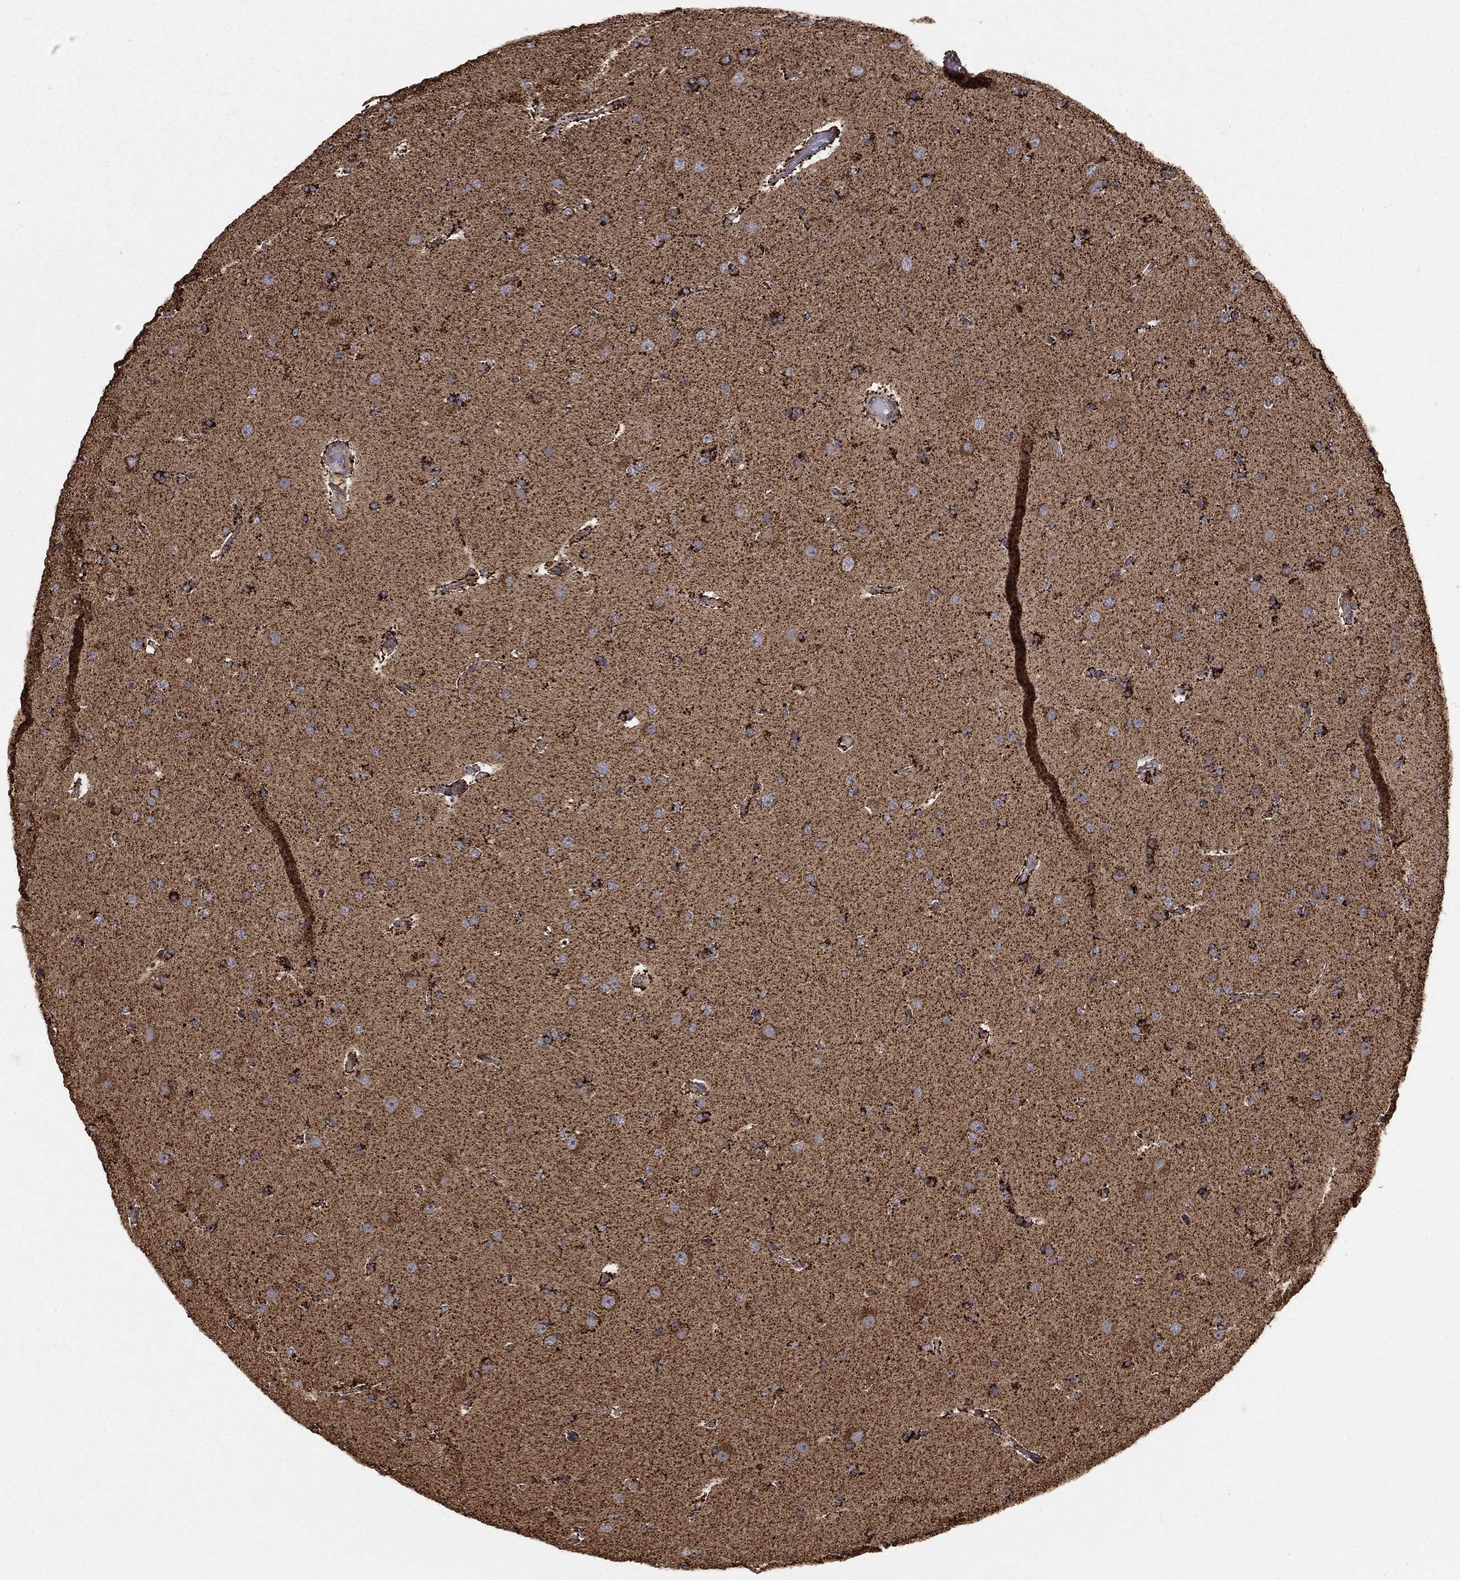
{"staining": {"intensity": "strong", "quantity": "25%-75%", "location": "cytoplasmic/membranous"}, "tissue": "glioma", "cell_type": "Tumor cells", "image_type": "cancer", "snomed": [{"axis": "morphology", "description": "Glioma, malignant, NOS"}, {"axis": "topography", "description": "Cerebral cortex"}], "caption": "Immunohistochemistry of human malignant glioma demonstrates high levels of strong cytoplasmic/membranous staining in approximately 25%-75% of tumor cells.", "gene": "GCSH", "patient": {"sex": "male", "age": 58}}